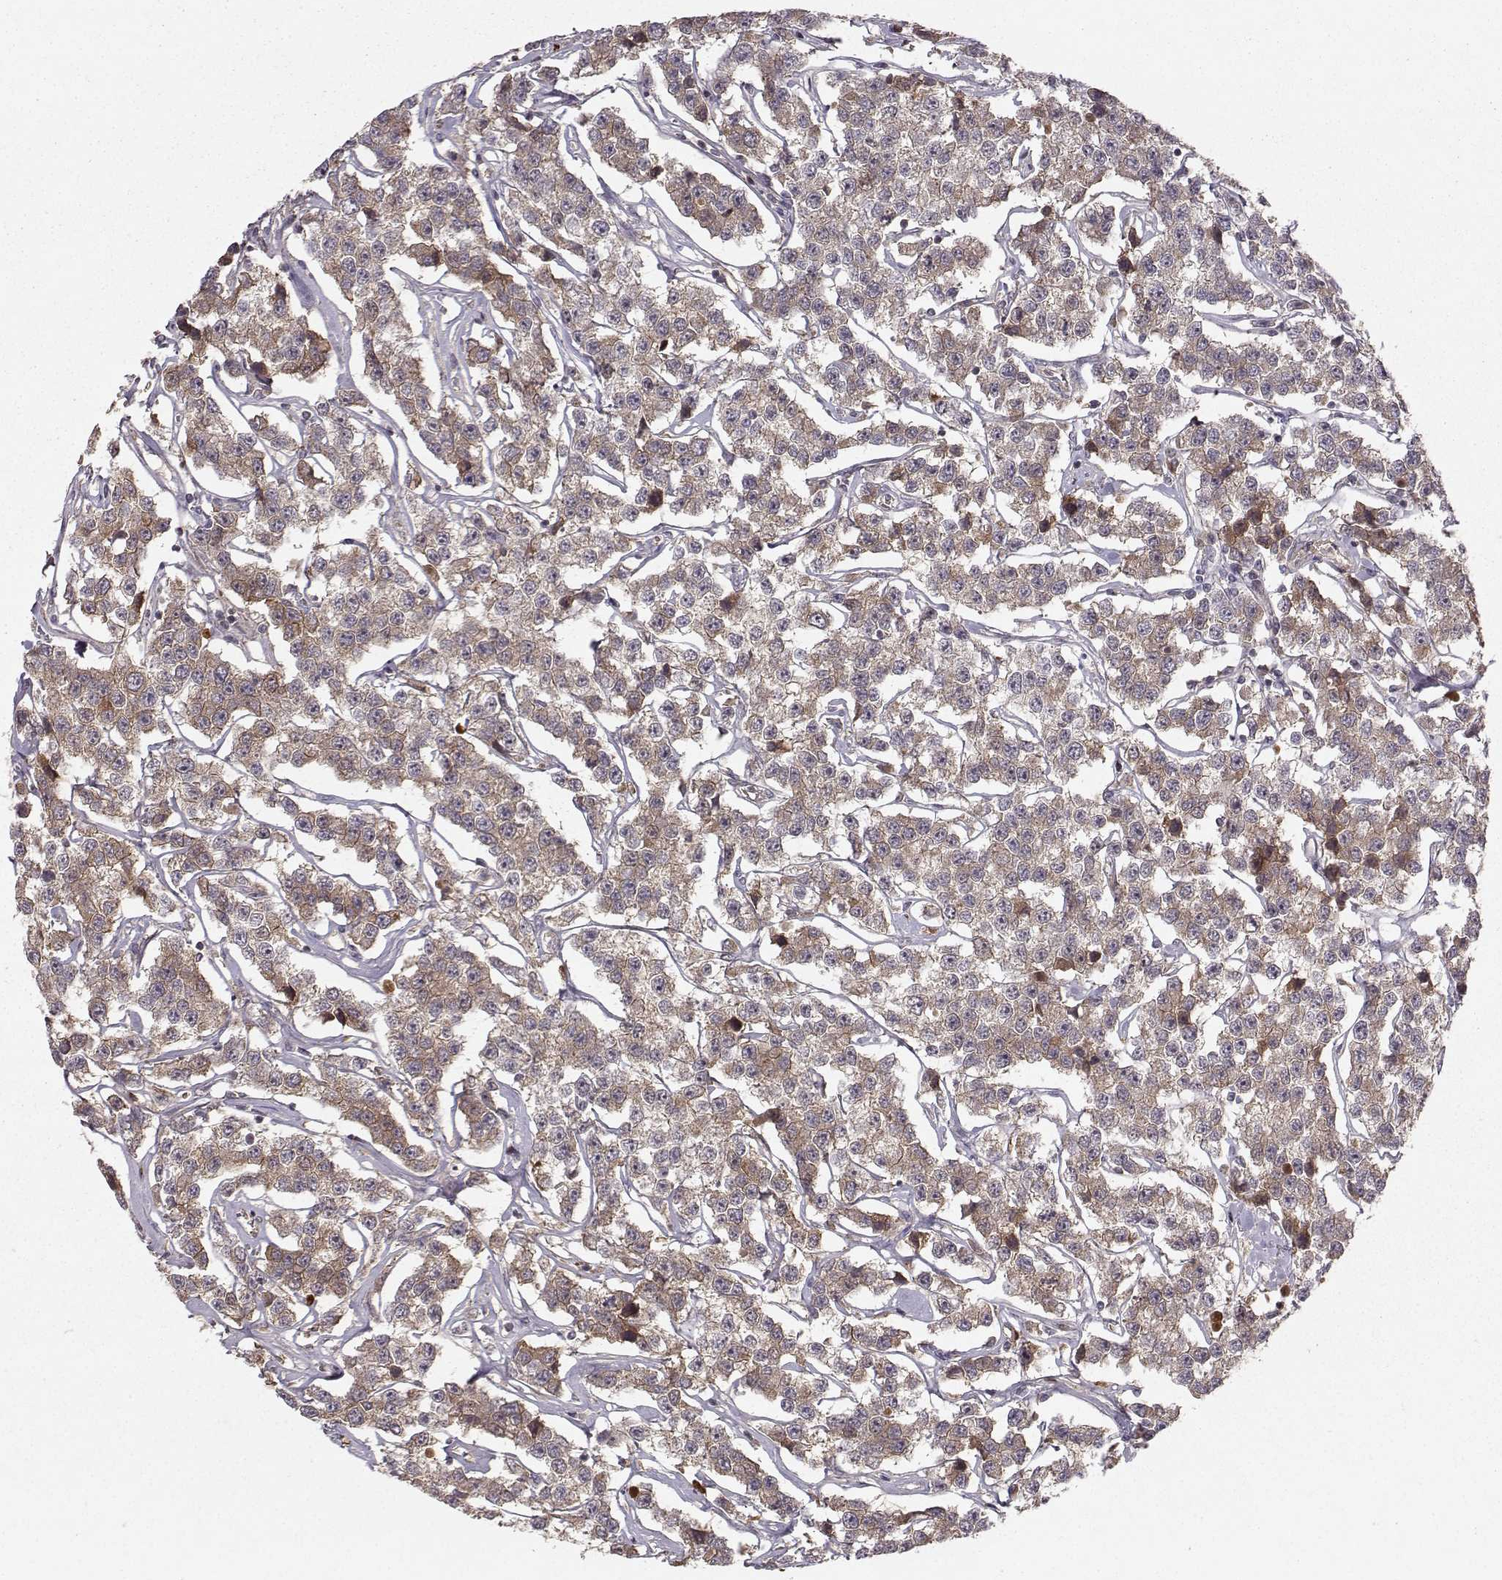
{"staining": {"intensity": "moderate", "quantity": "<25%", "location": "cytoplasmic/membranous"}, "tissue": "testis cancer", "cell_type": "Tumor cells", "image_type": "cancer", "snomed": [{"axis": "morphology", "description": "Seminoma, NOS"}, {"axis": "topography", "description": "Testis"}], "caption": "This image reveals testis cancer stained with IHC to label a protein in brown. The cytoplasmic/membranous of tumor cells show moderate positivity for the protein. Nuclei are counter-stained blue.", "gene": "WNT6", "patient": {"sex": "male", "age": 59}}